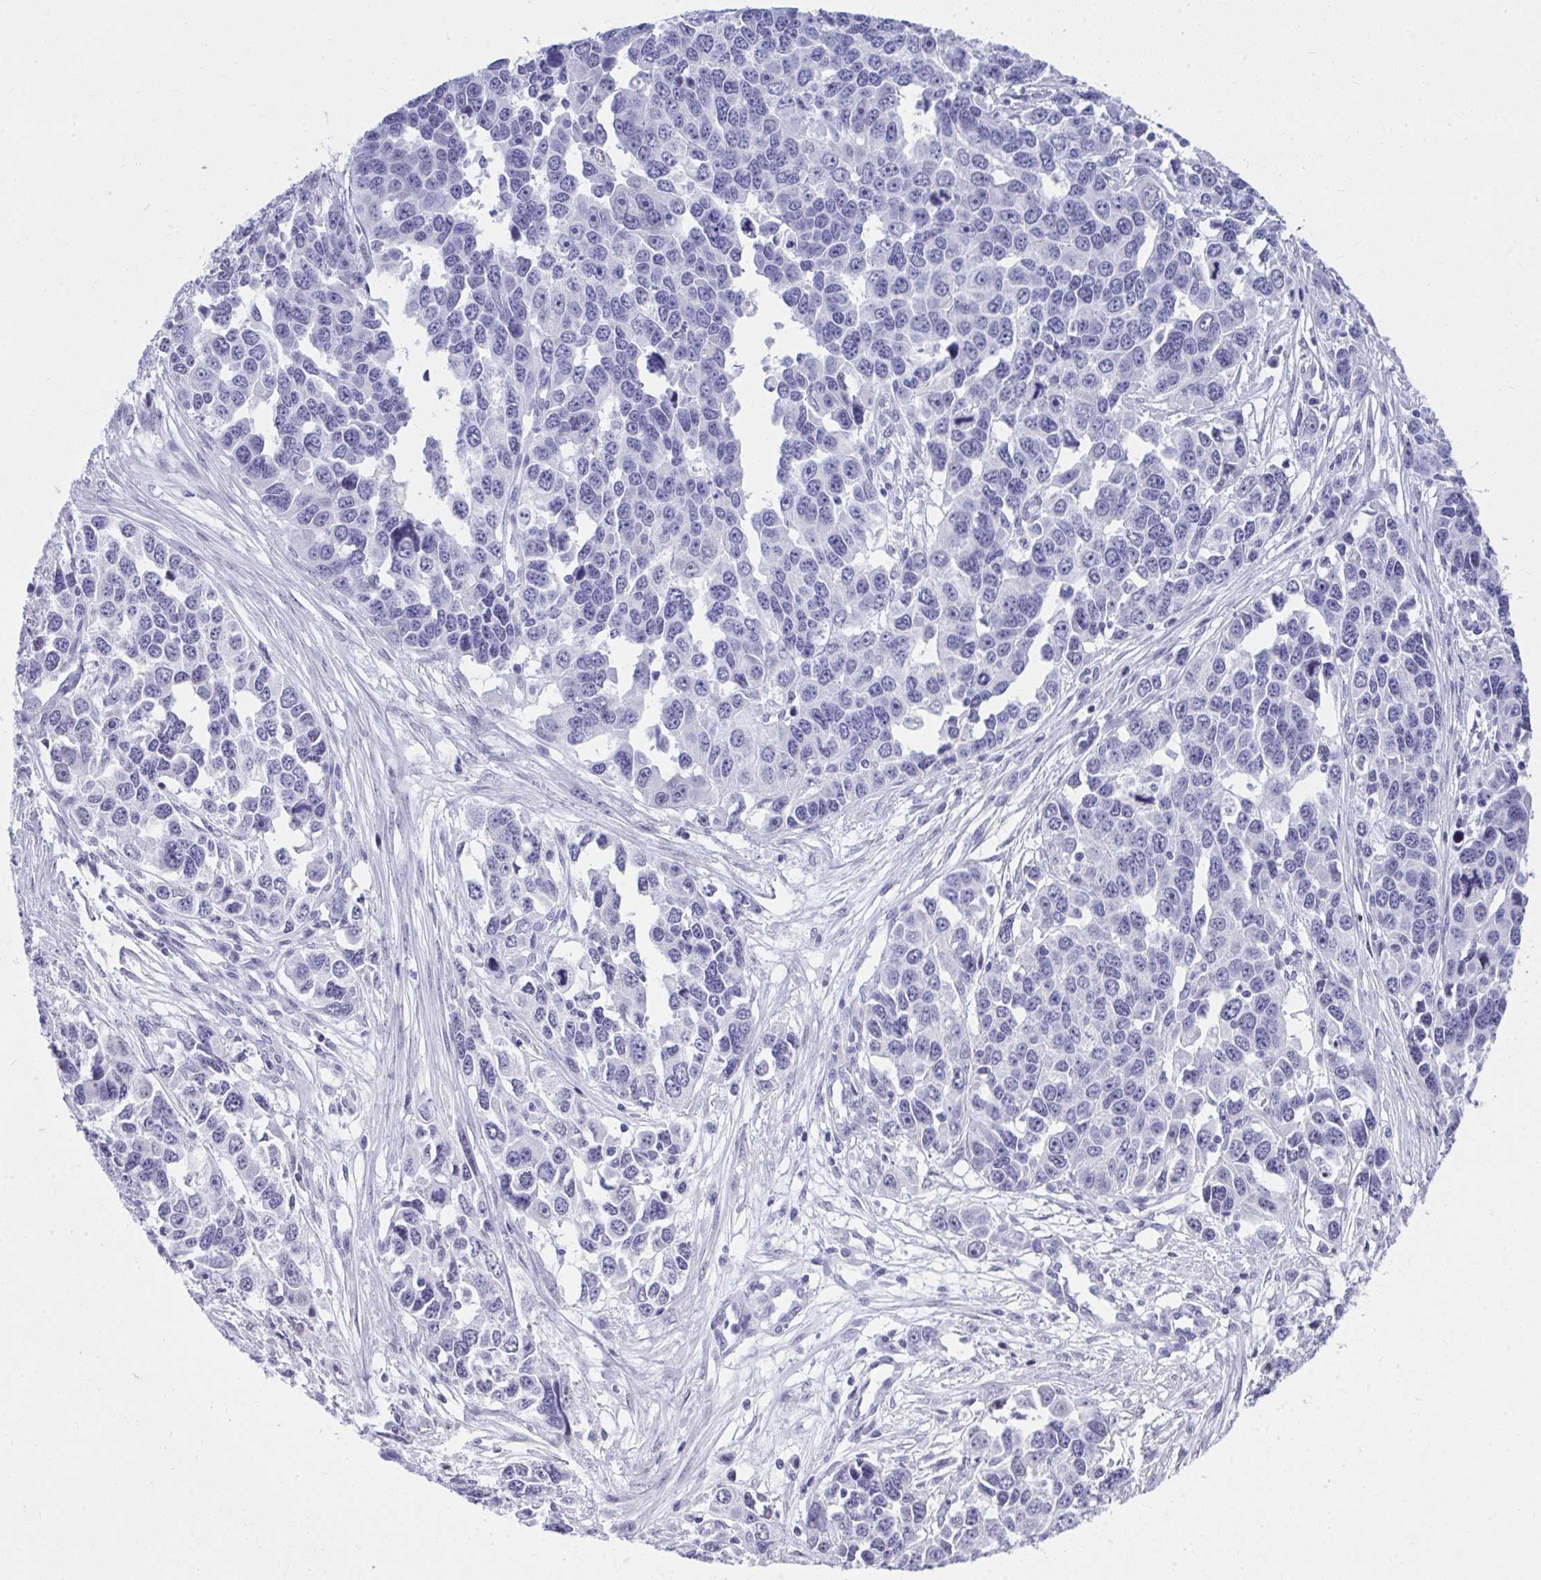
{"staining": {"intensity": "negative", "quantity": "none", "location": "none"}, "tissue": "ovarian cancer", "cell_type": "Tumor cells", "image_type": "cancer", "snomed": [{"axis": "morphology", "description": "Cystadenocarcinoma, serous, NOS"}, {"axis": "topography", "description": "Ovary"}], "caption": "Immunohistochemical staining of human serous cystadenocarcinoma (ovarian) shows no significant positivity in tumor cells.", "gene": "OR5F1", "patient": {"sex": "female", "age": 76}}